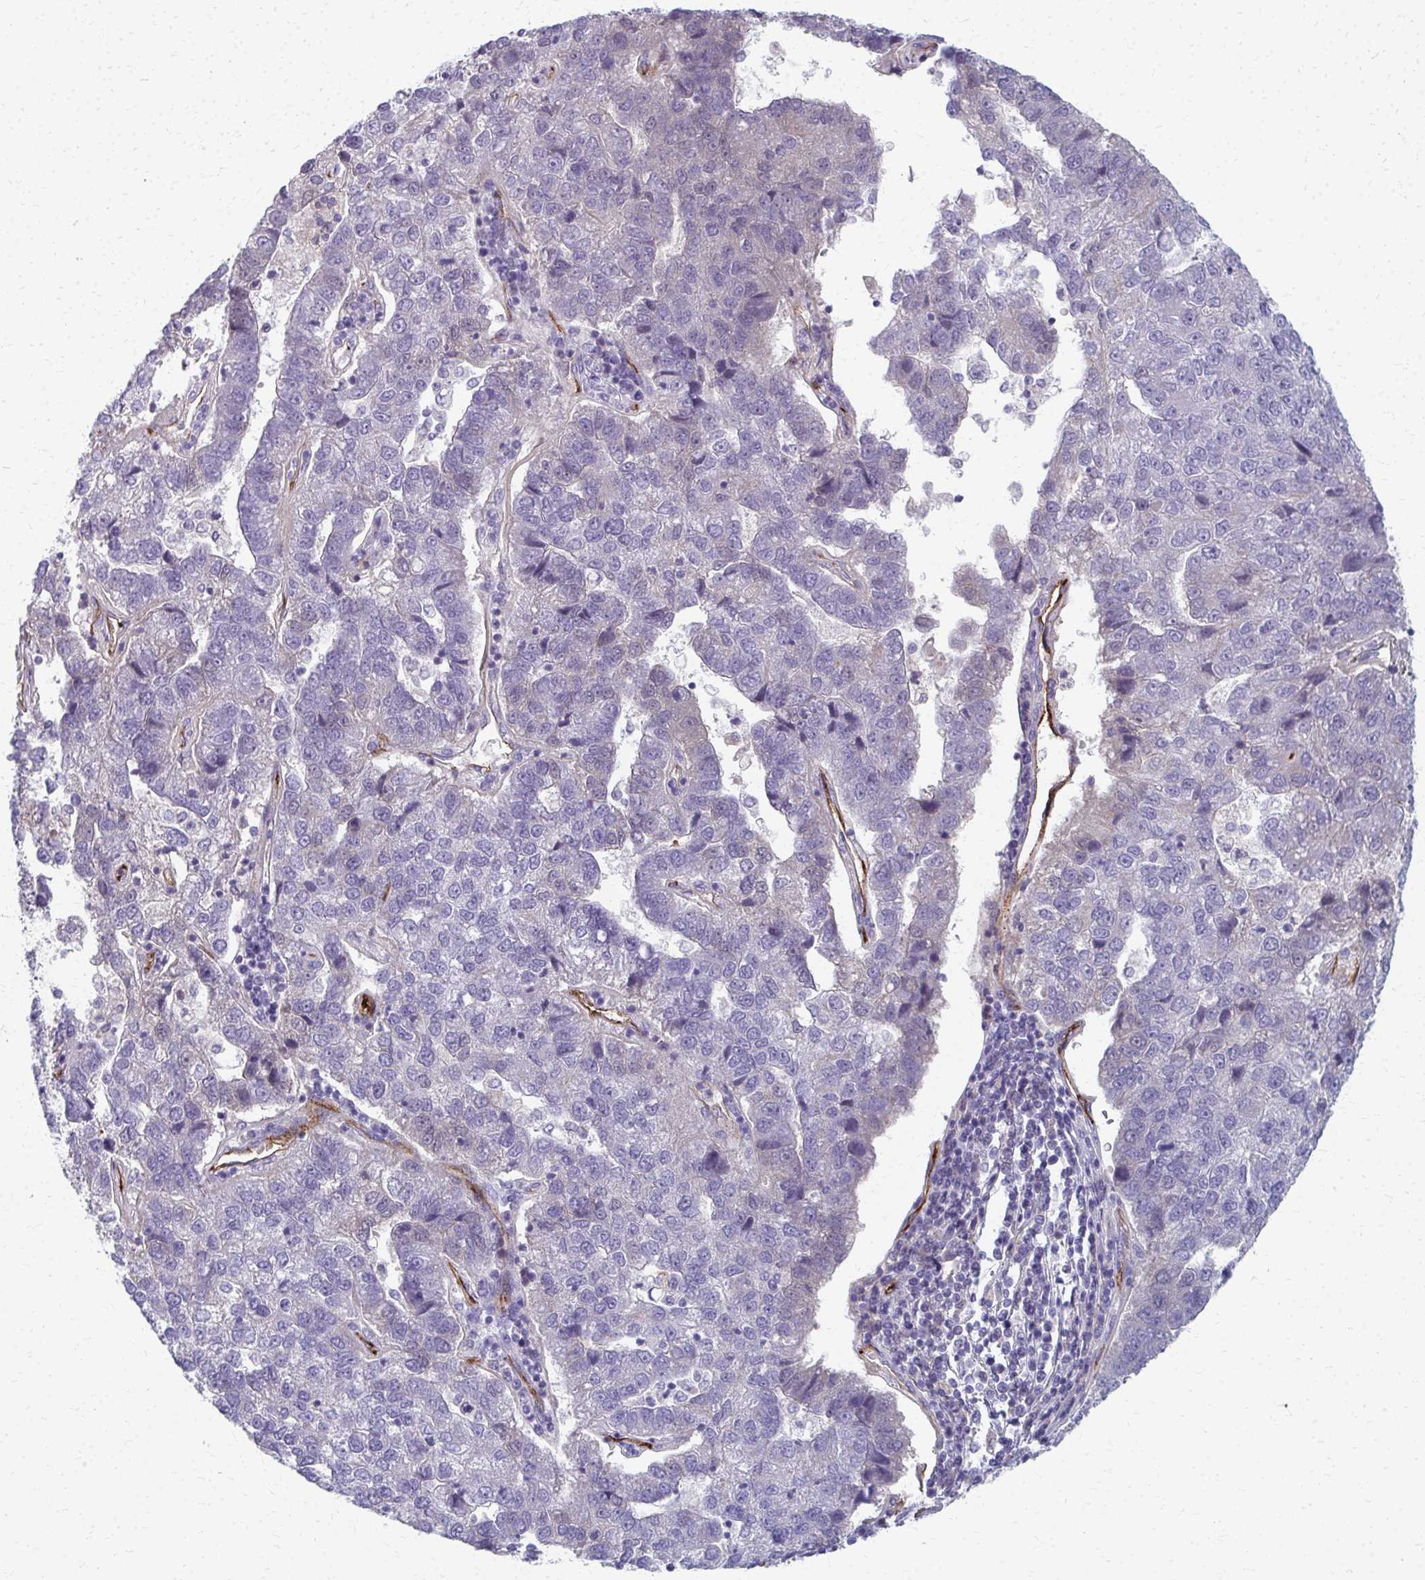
{"staining": {"intensity": "negative", "quantity": "none", "location": "none"}, "tissue": "pancreatic cancer", "cell_type": "Tumor cells", "image_type": "cancer", "snomed": [{"axis": "morphology", "description": "Adenocarcinoma, NOS"}, {"axis": "topography", "description": "Pancreas"}], "caption": "This photomicrograph is of pancreatic cancer stained with immunohistochemistry (IHC) to label a protein in brown with the nuclei are counter-stained blue. There is no expression in tumor cells.", "gene": "ADIPOQ", "patient": {"sex": "female", "age": 61}}